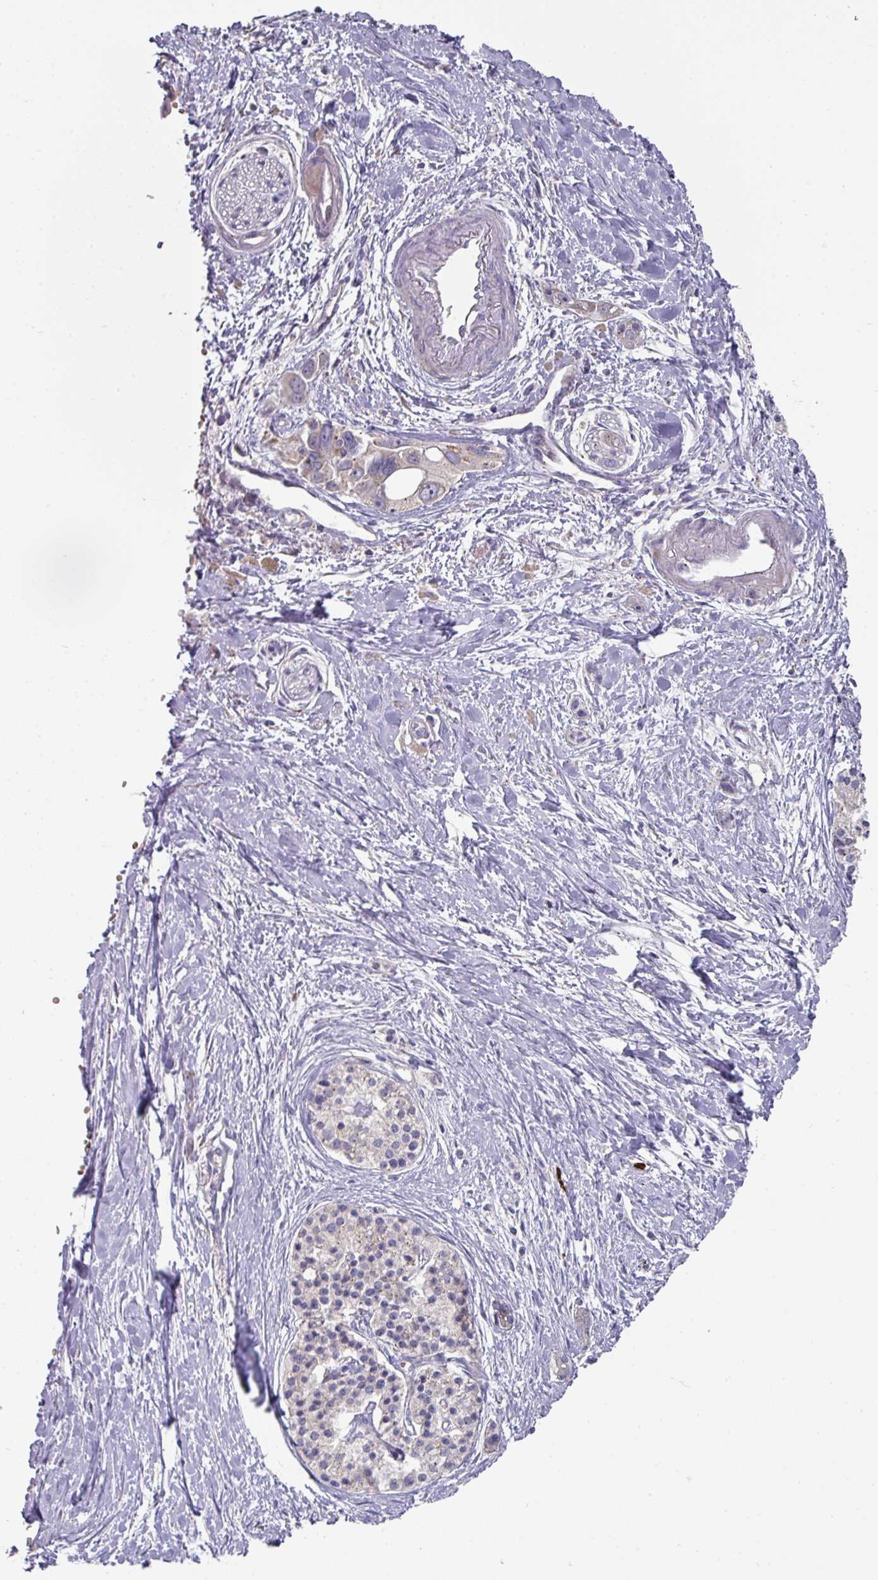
{"staining": {"intensity": "negative", "quantity": "none", "location": "none"}, "tissue": "pancreatic cancer", "cell_type": "Tumor cells", "image_type": "cancer", "snomed": [{"axis": "morphology", "description": "Adenocarcinoma, NOS"}, {"axis": "topography", "description": "Pancreas"}], "caption": "Immunohistochemistry of human pancreatic cancer (adenocarcinoma) demonstrates no staining in tumor cells.", "gene": "IL4R", "patient": {"sex": "female", "age": 50}}